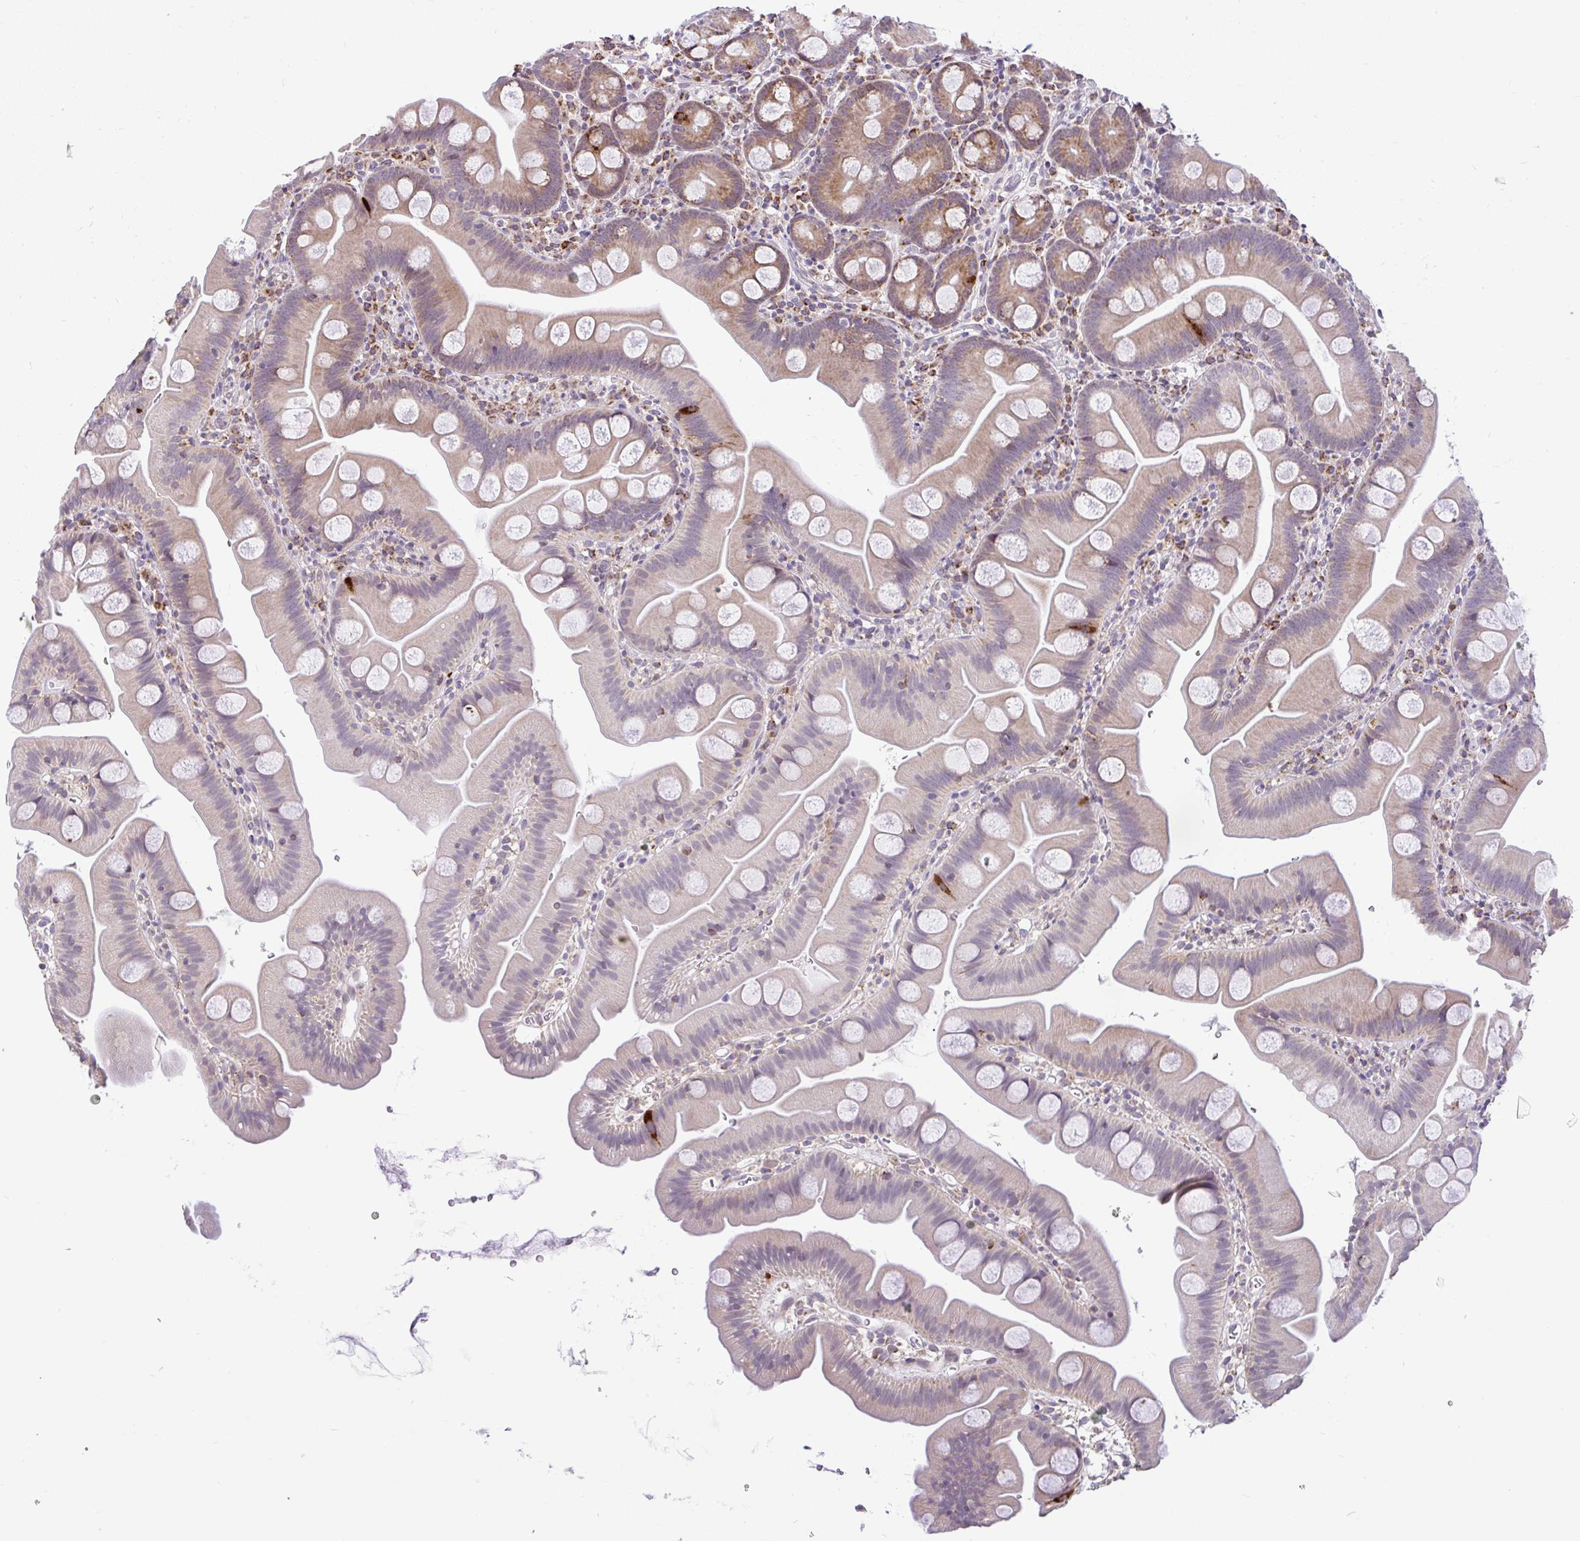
{"staining": {"intensity": "moderate", "quantity": "25%-75%", "location": "cytoplasmic/membranous"}, "tissue": "small intestine", "cell_type": "Glandular cells", "image_type": "normal", "snomed": [{"axis": "morphology", "description": "Normal tissue, NOS"}, {"axis": "topography", "description": "Small intestine"}], "caption": "The micrograph displays immunohistochemical staining of benign small intestine. There is moderate cytoplasmic/membranous positivity is seen in about 25%-75% of glandular cells. (brown staining indicates protein expression, while blue staining denotes nuclei).", "gene": "PYCR2", "patient": {"sex": "female", "age": 68}}